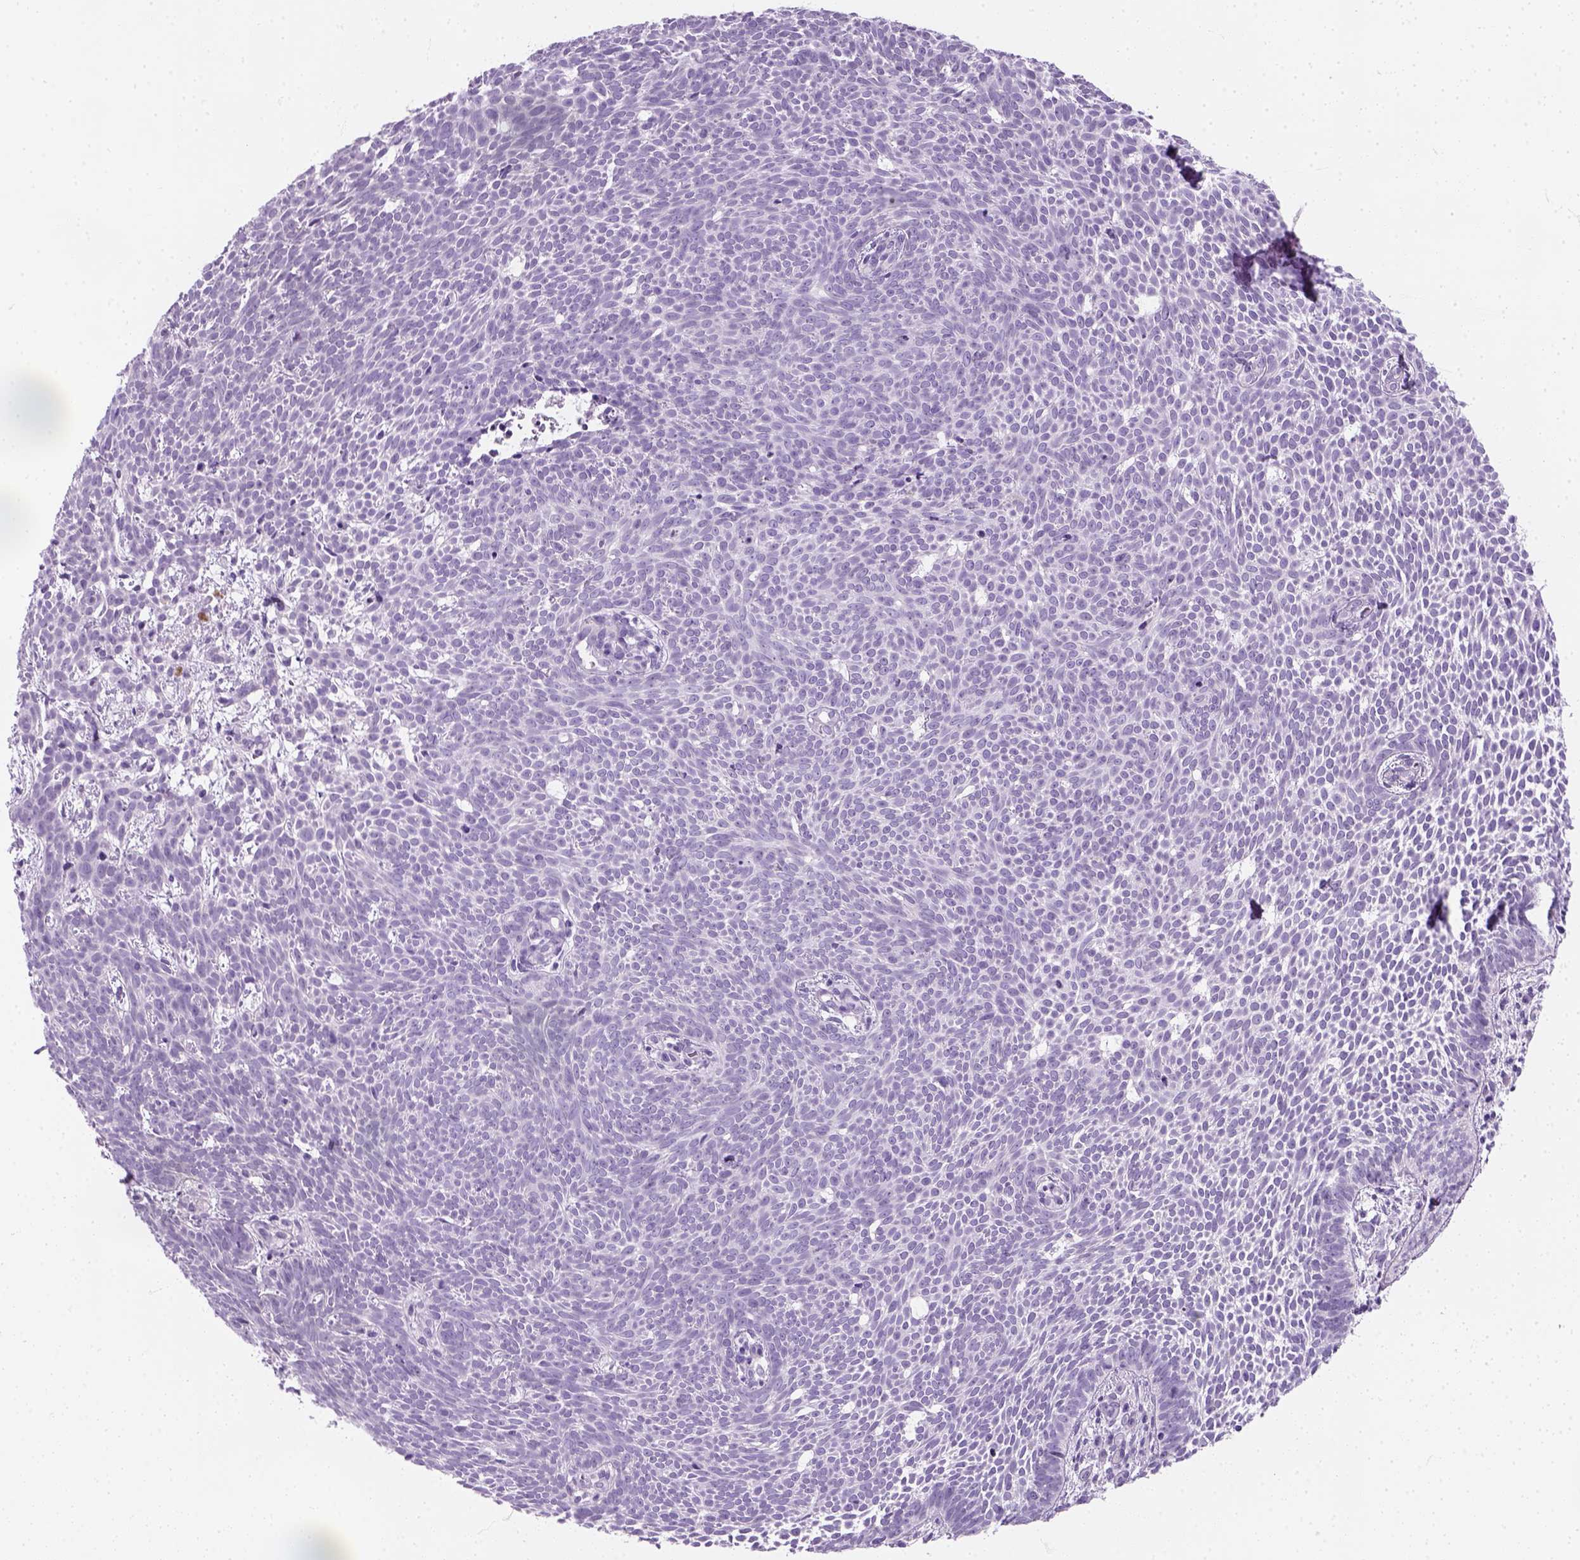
{"staining": {"intensity": "negative", "quantity": "none", "location": "none"}, "tissue": "skin cancer", "cell_type": "Tumor cells", "image_type": "cancer", "snomed": [{"axis": "morphology", "description": "Basal cell carcinoma"}, {"axis": "topography", "description": "Skin"}], "caption": "Histopathology image shows no significant protein staining in tumor cells of skin cancer.", "gene": "SLC12A5", "patient": {"sex": "male", "age": 59}}